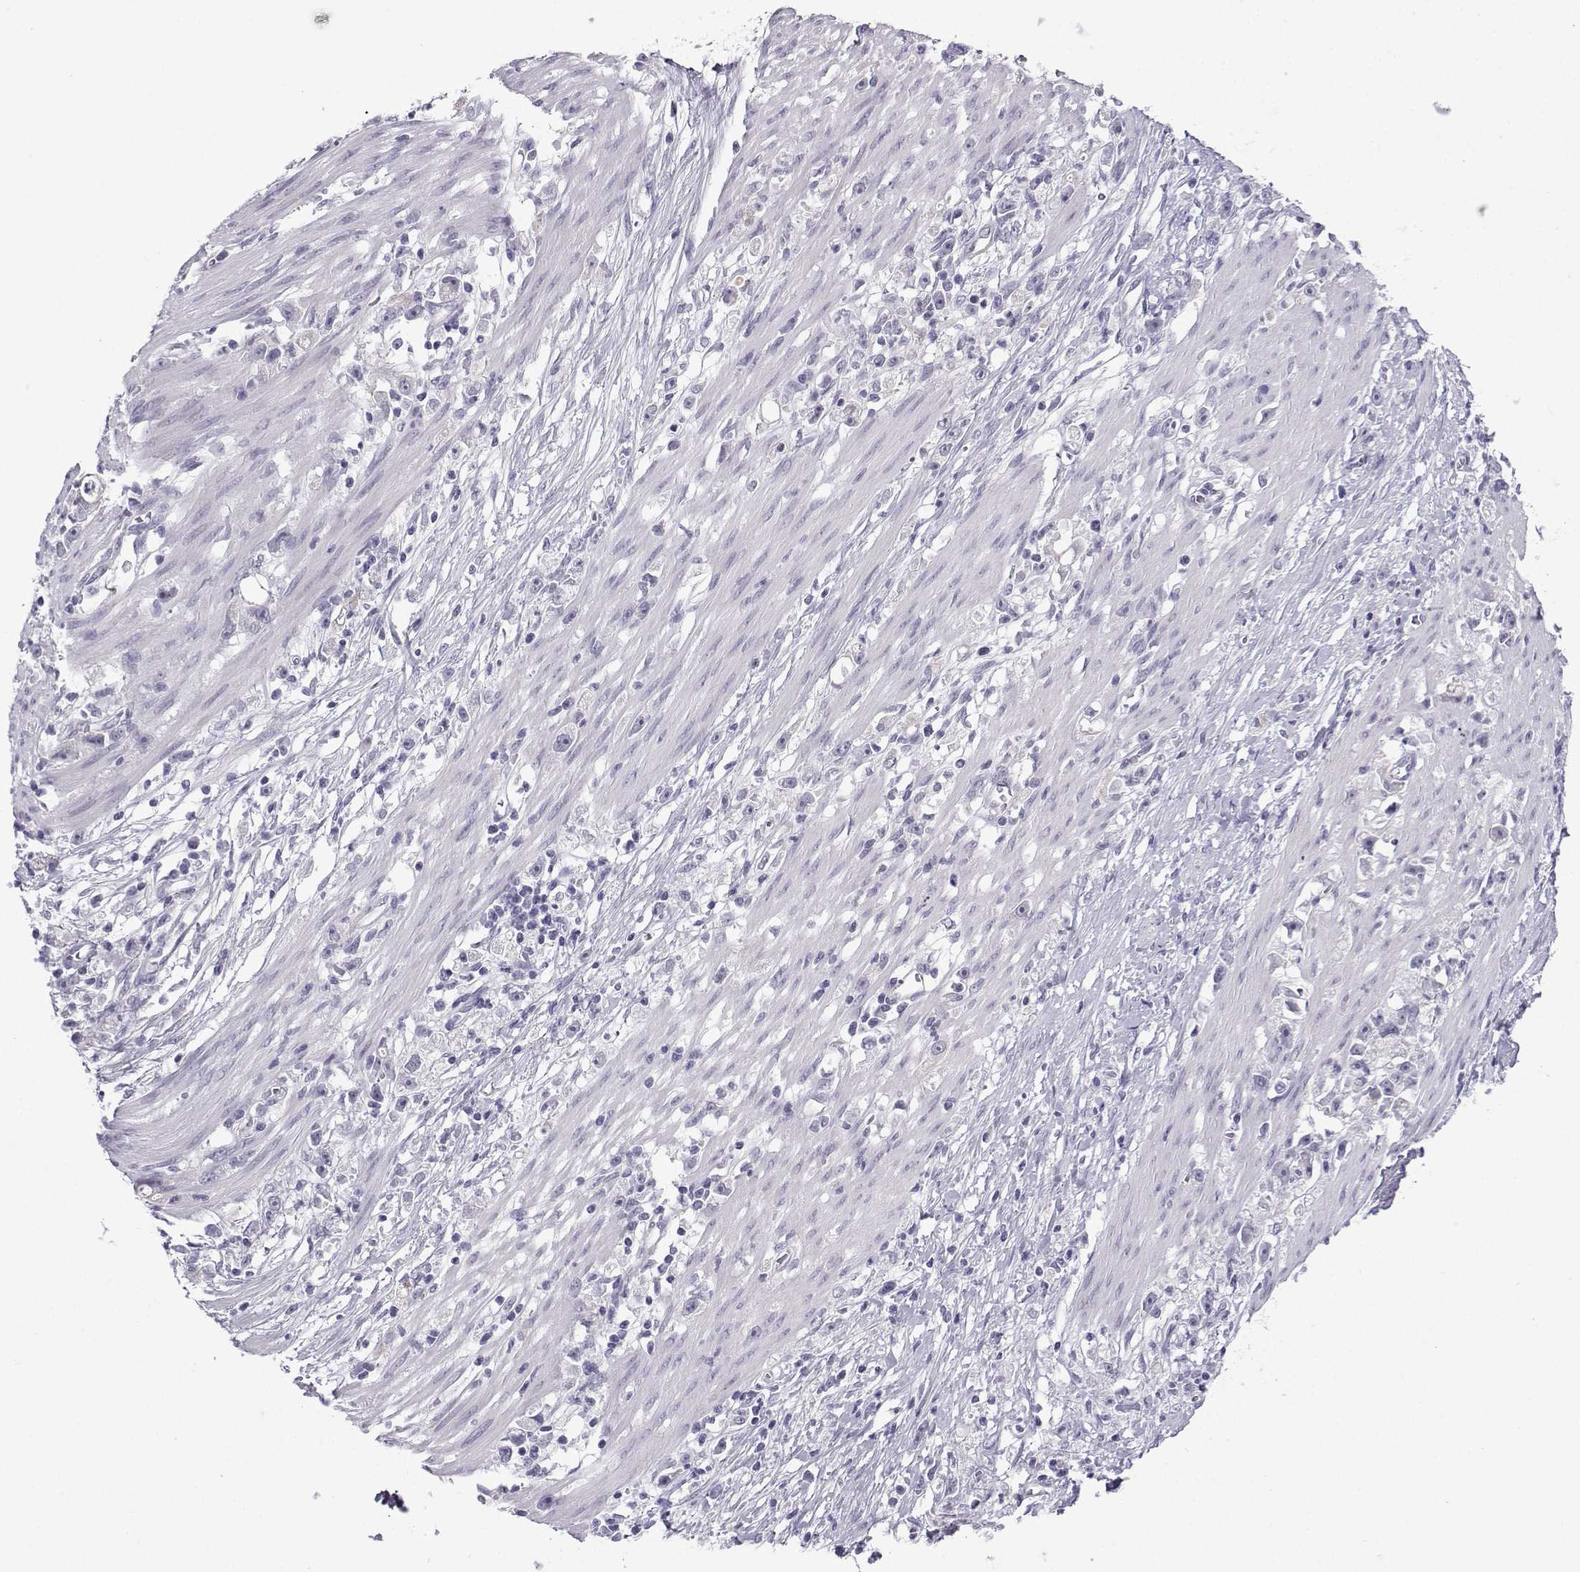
{"staining": {"intensity": "negative", "quantity": "none", "location": "none"}, "tissue": "stomach cancer", "cell_type": "Tumor cells", "image_type": "cancer", "snomed": [{"axis": "morphology", "description": "Adenocarcinoma, NOS"}, {"axis": "topography", "description": "Stomach"}], "caption": "High power microscopy image of an immunohistochemistry (IHC) image of stomach adenocarcinoma, revealing no significant expression in tumor cells. Nuclei are stained in blue.", "gene": "CFAP53", "patient": {"sex": "female", "age": 59}}